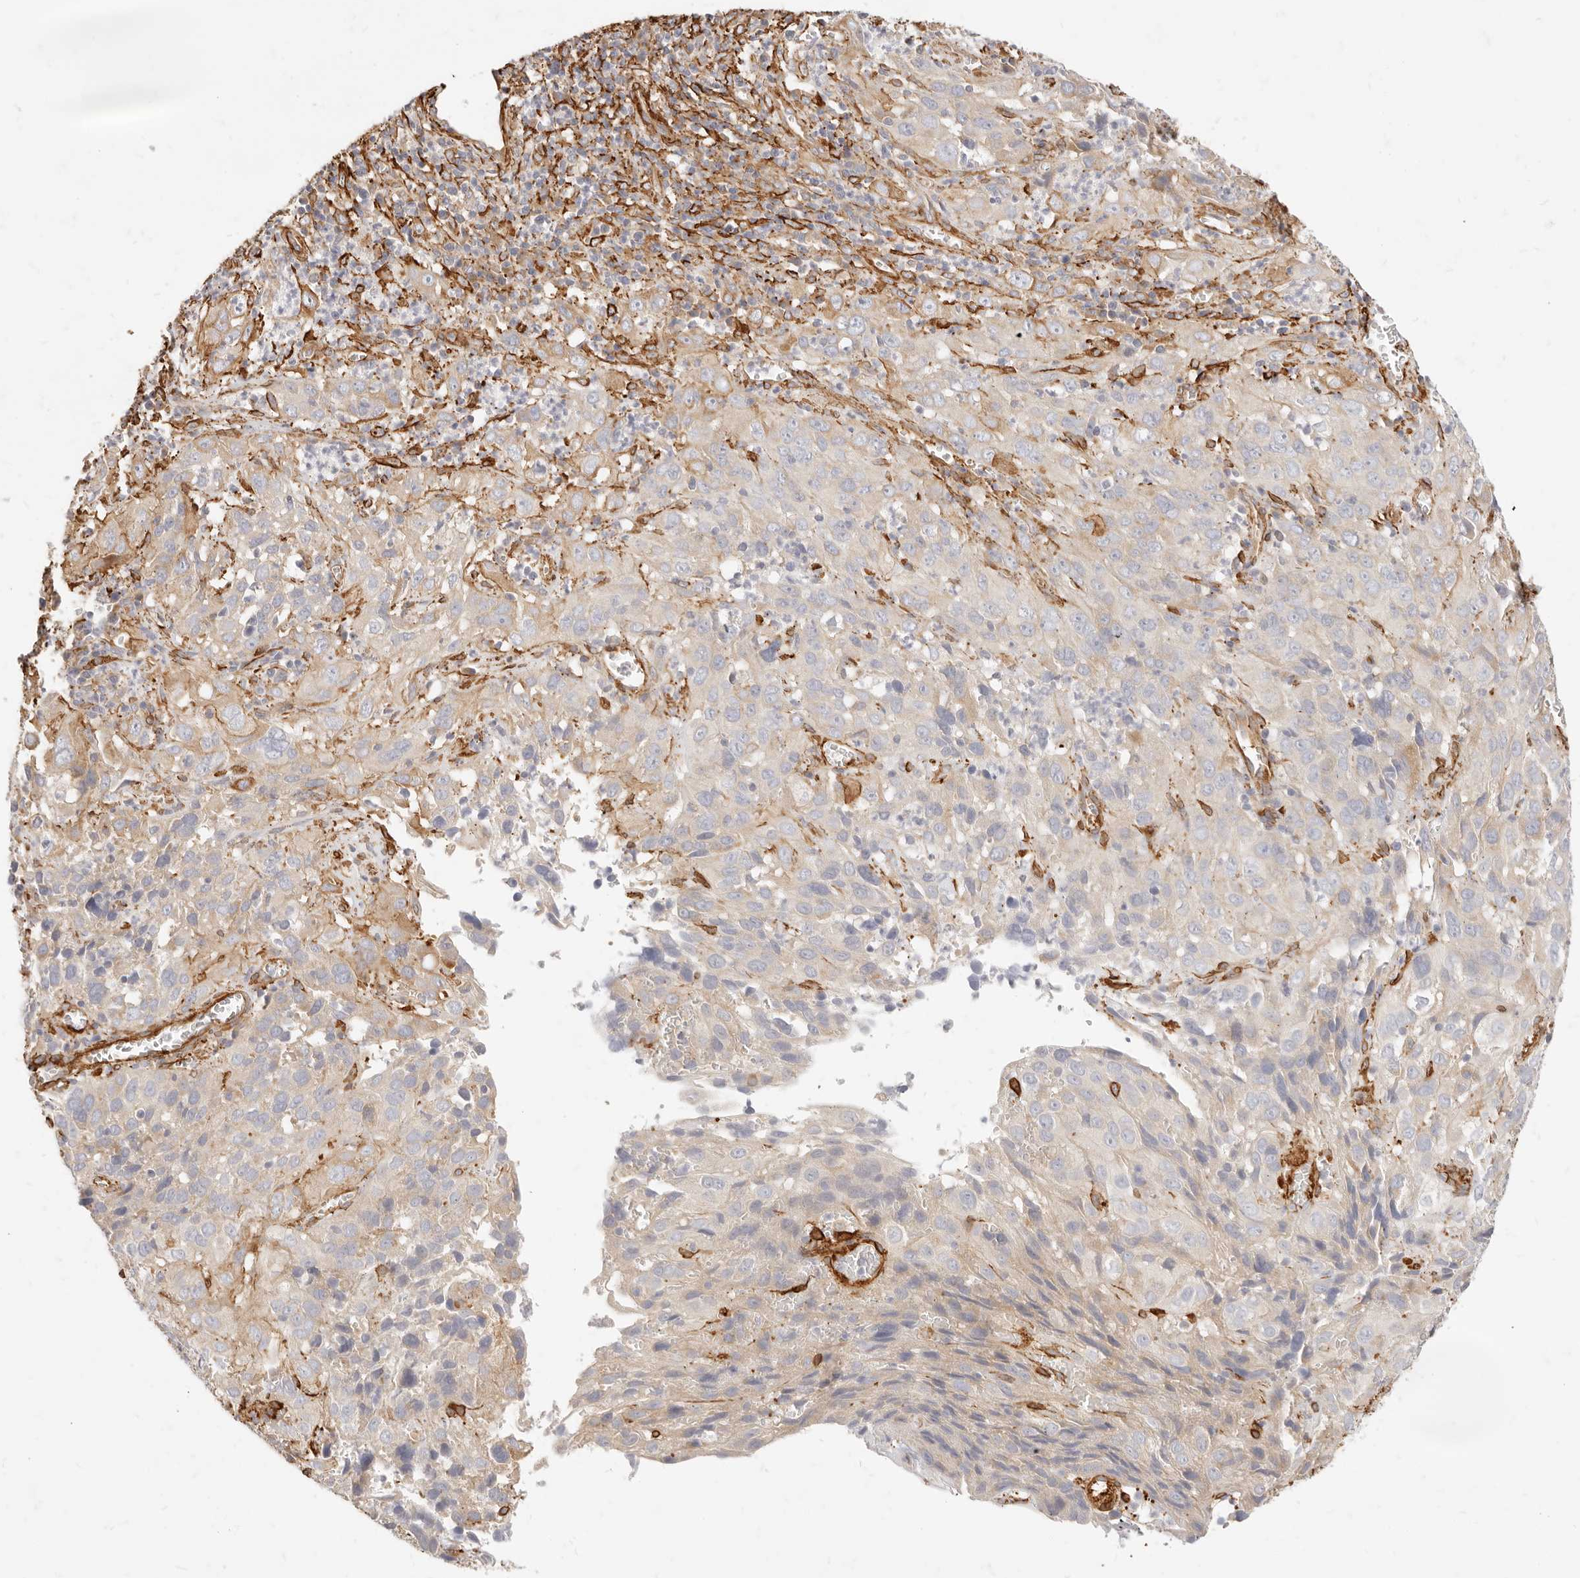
{"staining": {"intensity": "weak", "quantity": "<25%", "location": "cytoplasmic/membranous"}, "tissue": "cervical cancer", "cell_type": "Tumor cells", "image_type": "cancer", "snomed": [{"axis": "morphology", "description": "Squamous cell carcinoma, NOS"}, {"axis": "topography", "description": "Cervix"}], "caption": "High power microscopy photomicrograph of an IHC histopathology image of squamous cell carcinoma (cervical), revealing no significant positivity in tumor cells.", "gene": "TMTC2", "patient": {"sex": "female", "age": 32}}